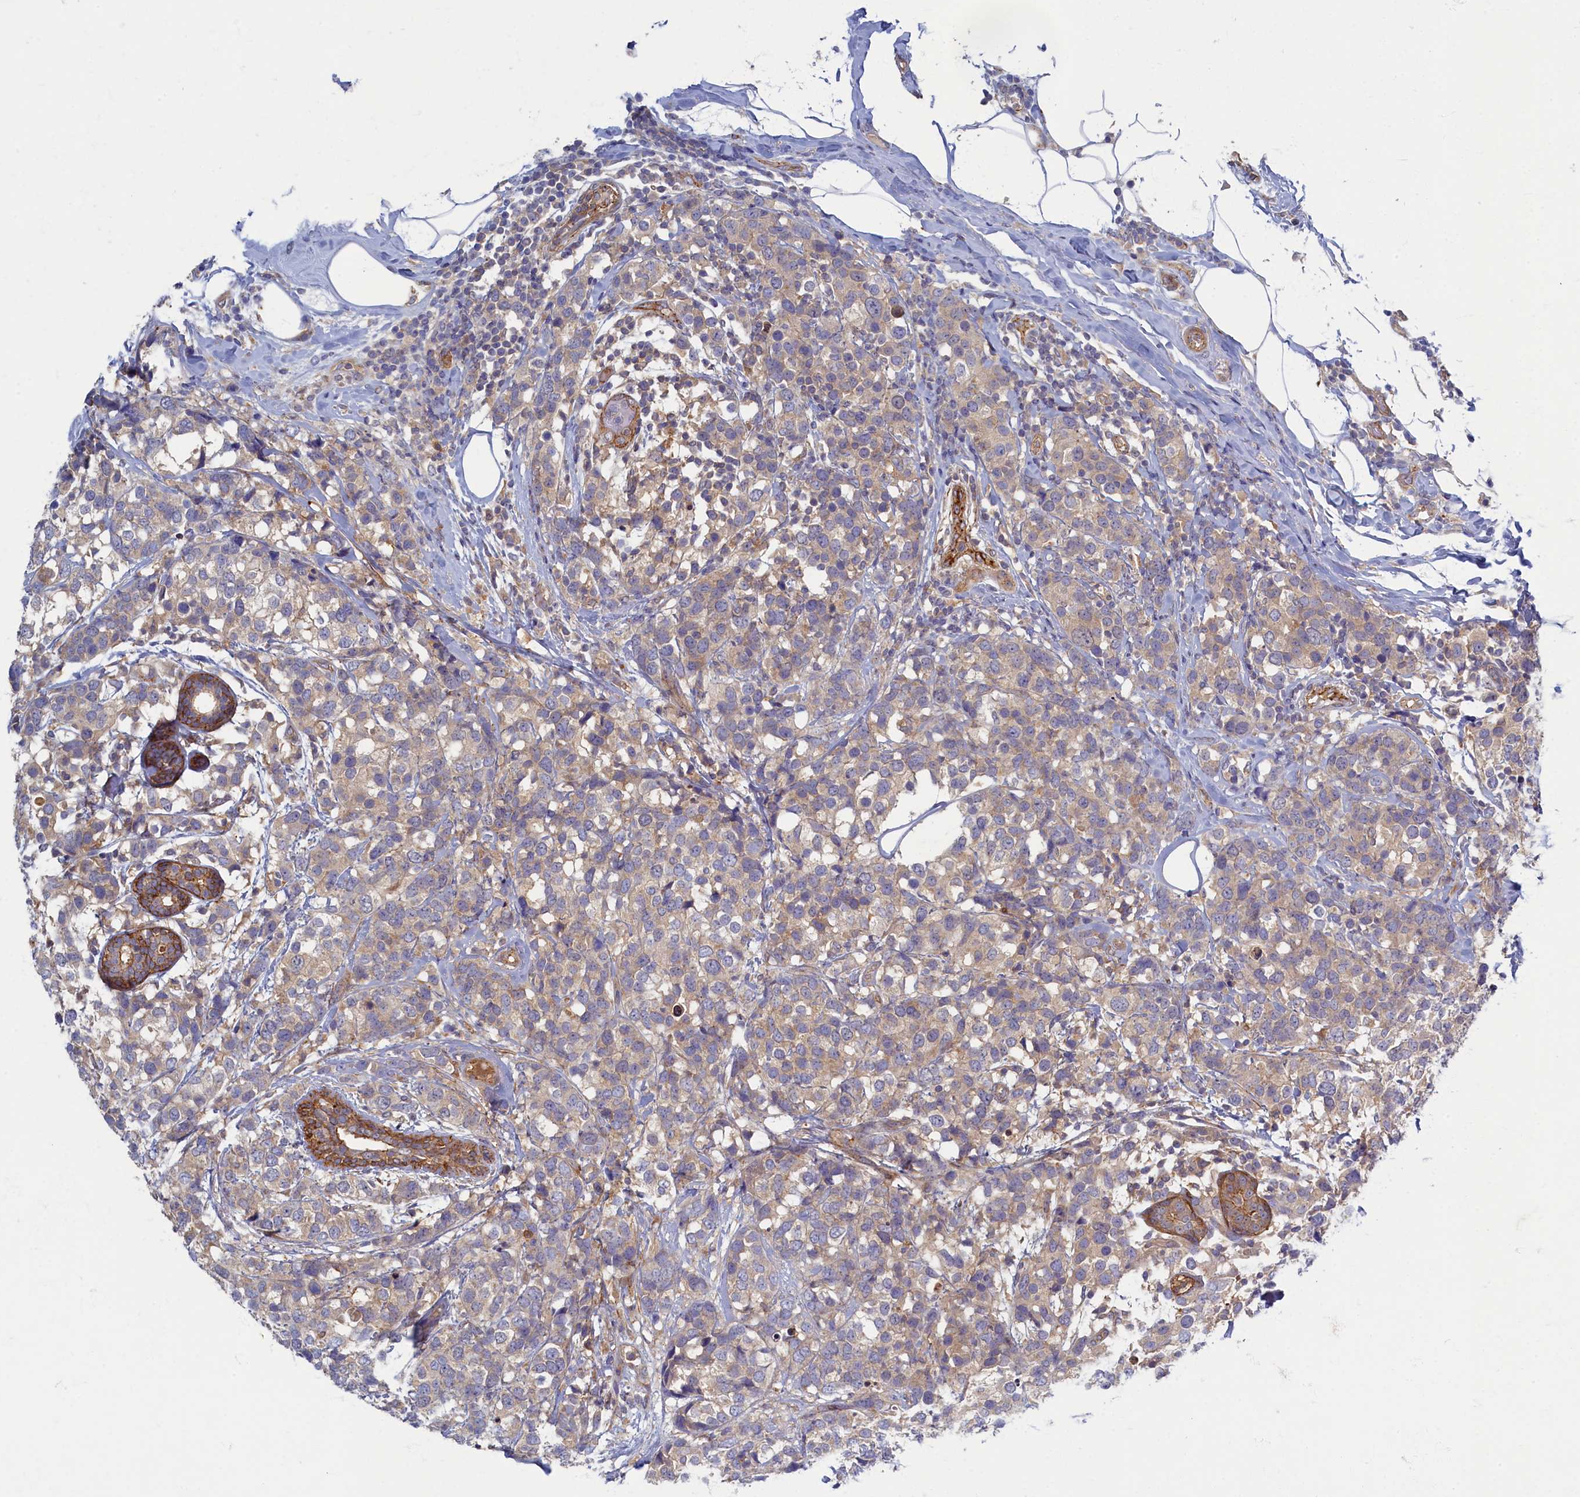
{"staining": {"intensity": "weak", "quantity": "25%-75%", "location": "cytoplasmic/membranous"}, "tissue": "breast cancer", "cell_type": "Tumor cells", "image_type": "cancer", "snomed": [{"axis": "morphology", "description": "Lobular carcinoma"}, {"axis": "topography", "description": "Breast"}], "caption": "An image showing weak cytoplasmic/membranous staining in about 25%-75% of tumor cells in breast cancer (lobular carcinoma), as visualized by brown immunohistochemical staining.", "gene": "PSMG2", "patient": {"sex": "female", "age": 59}}